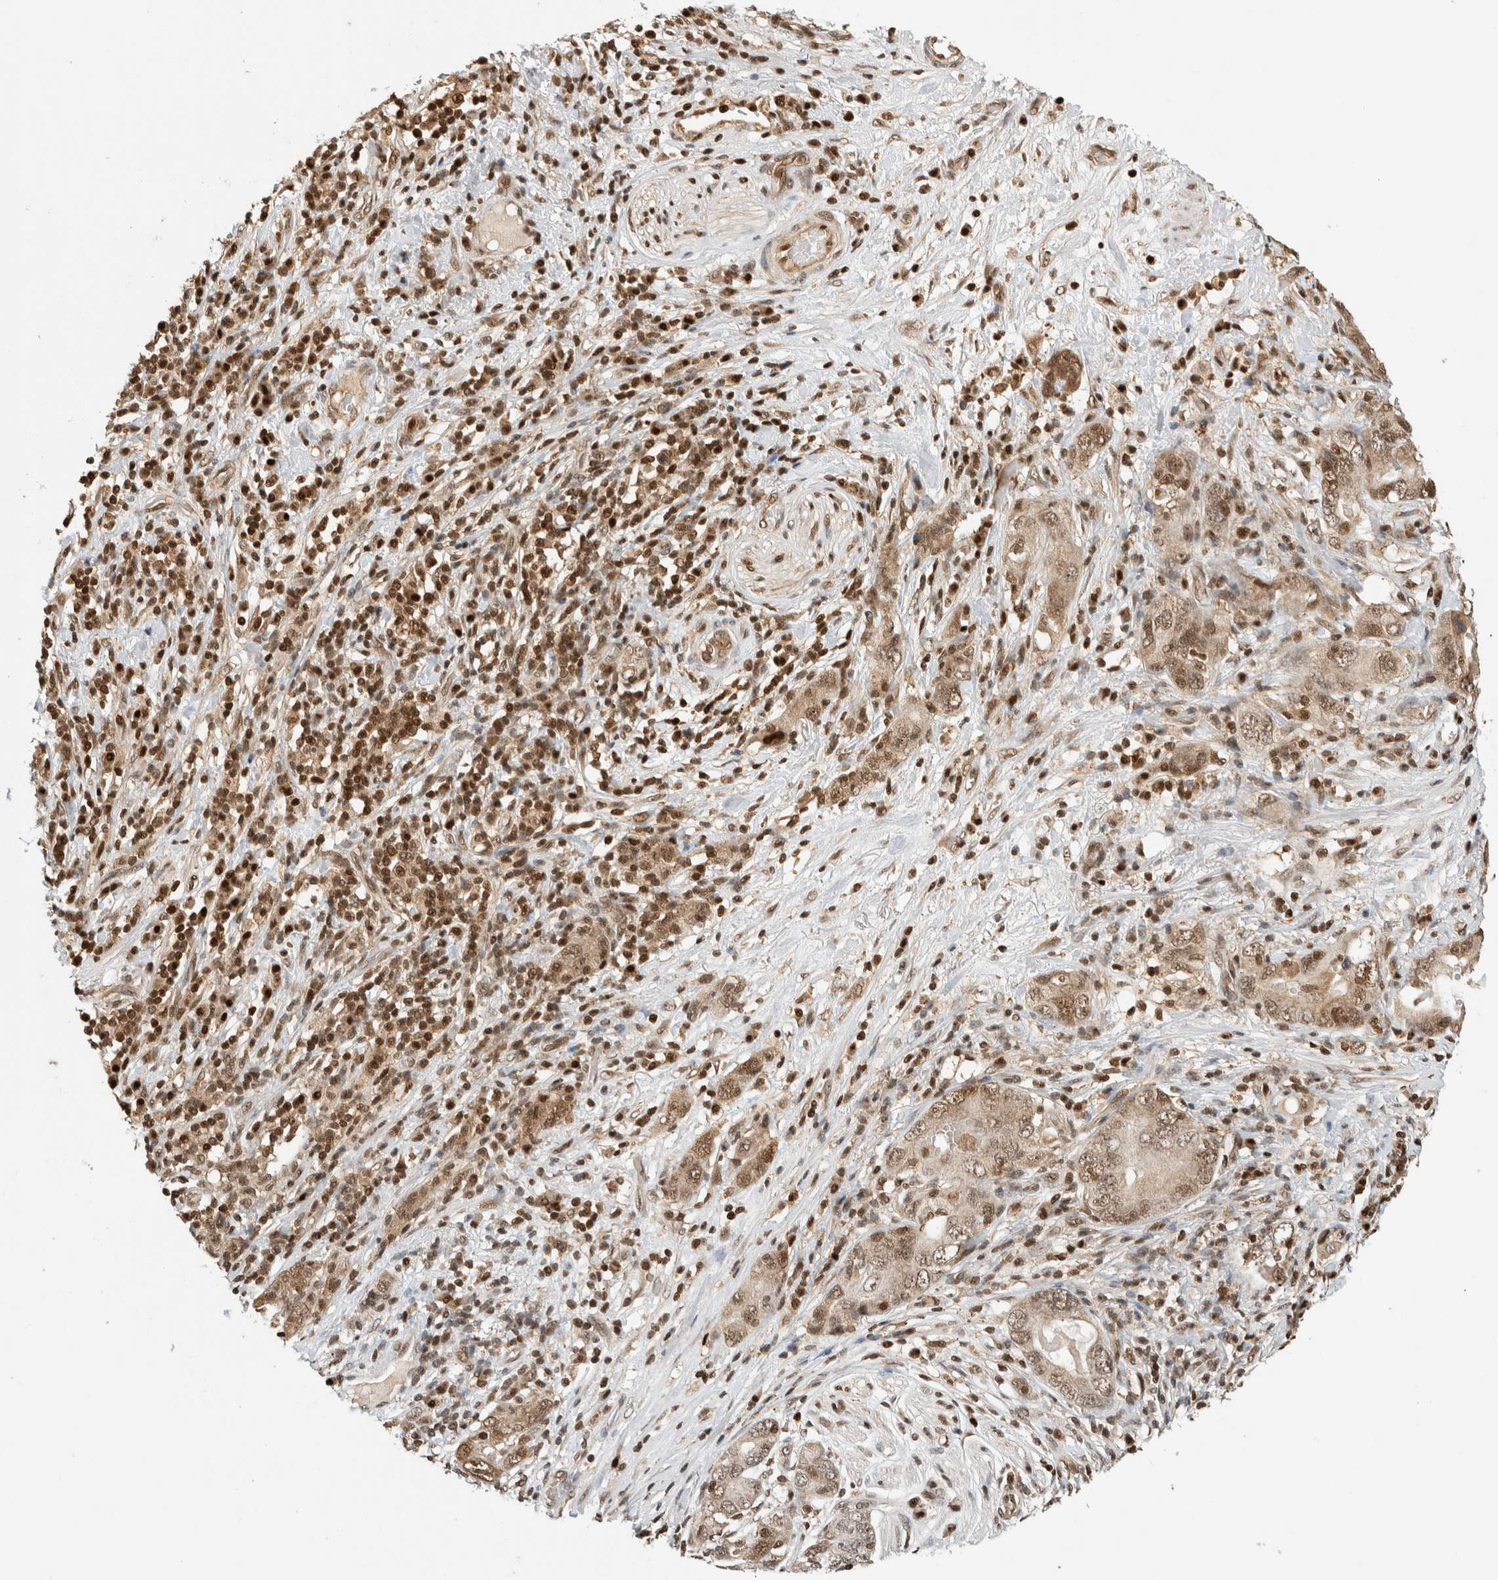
{"staining": {"intensity": "moderate", "quantity": ">75%", "location": "cytoplasmic/membranous,nuclear"}, "tissue": "stomach cancer", "cell_type": "Tumor cells", "image_type": "cancer", "snomed": [{"axis": "morphology", "description": "Adenocarcinoma, NOS"}, {"axis": "topography", "description": "Stomach, lower"}], "caption": "Protein analysis of adenocarcinoma (stomach) tissue displays moderate cytoplasmic/membranous and nuclear staining in approximately >75% of tumor cells. (DAB IHC, brown staining for protein, blue staining for nuclei).", "gene": "SNRNP40", "patient": {"sex": "female", "age": 93}}